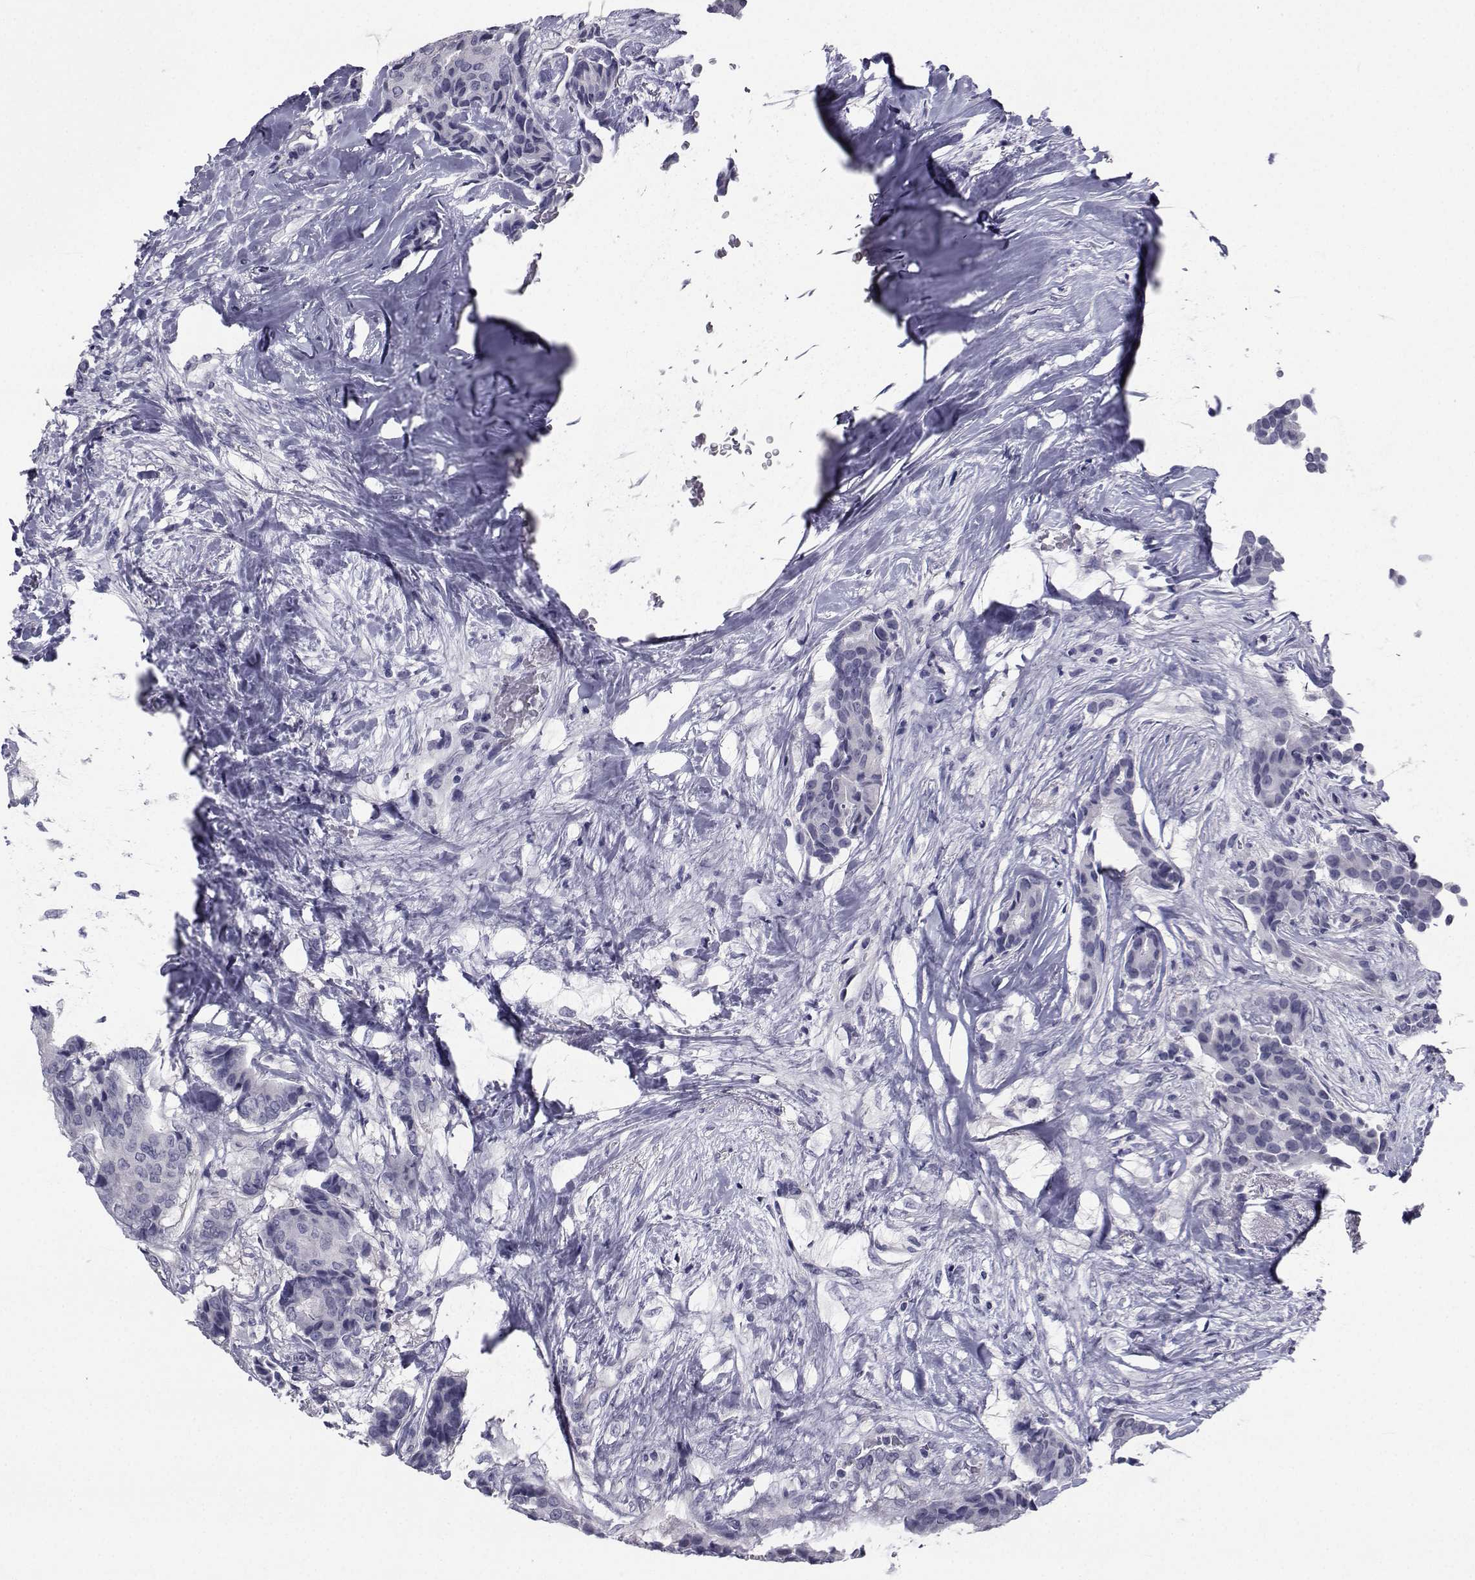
{"staining": {"intensity": "negative", "quantity": "none", "location": "none"}, "tissue": "breast cancer", "cell_type": "Tumor cells", "image_type": "cancer", "snomed": [{"axis": "morphology", "description": "Duct carcinoma"}, {"axis": "topography", "description": "Breast"}], "caption": "High magnification brightfield microscopy of breast cancer stained with DAB (brown) and counterstained with hematoxylin (blue): tumor cells show no significant expression.", "gene": "CHRNA1", "patient": {"sex": "female", "age": 75}}